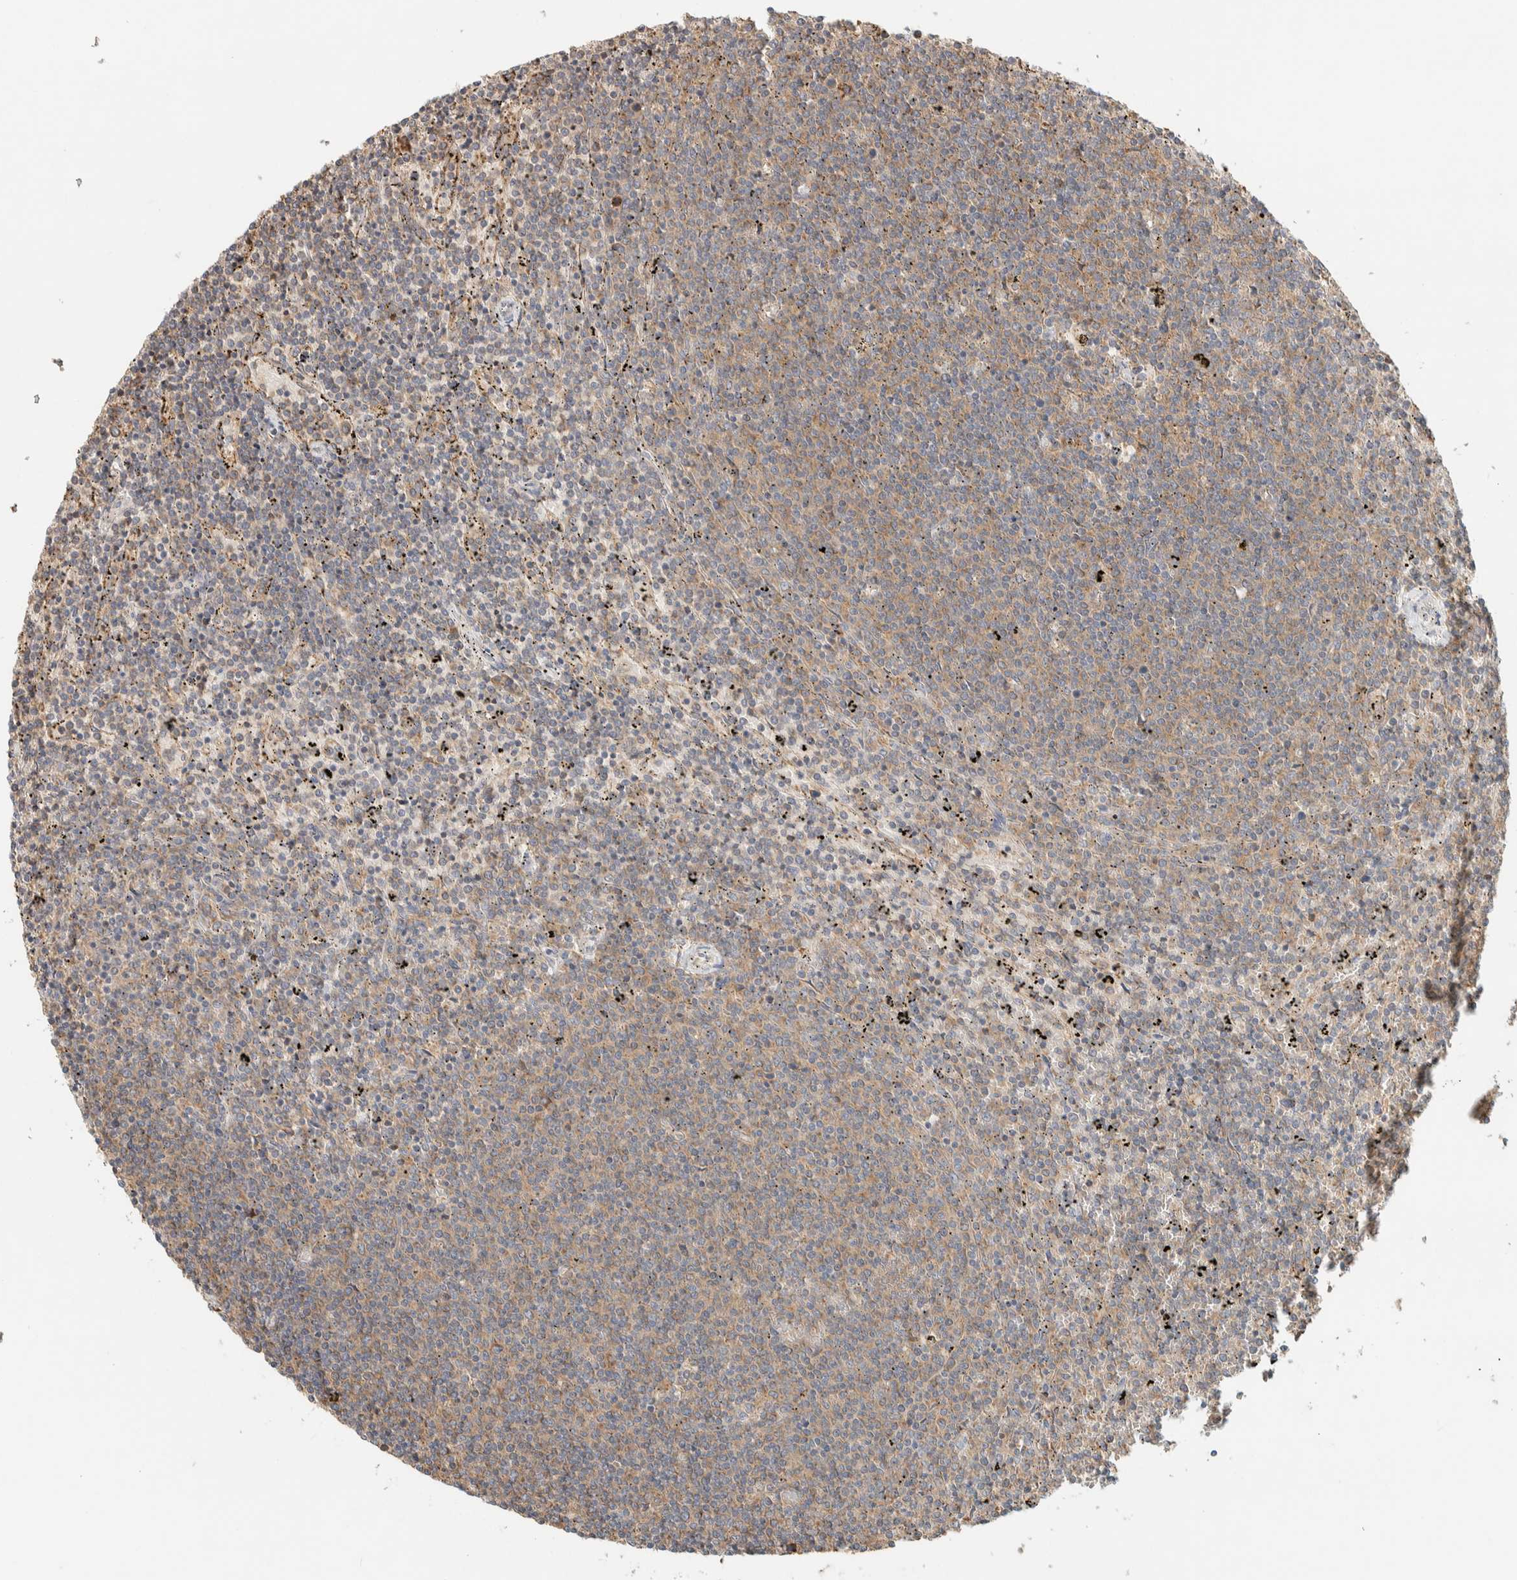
{"staining": {"intensity": "weak", "quantity": ">75%", "location": "cytoplasmic/membranous"}, "tissue": "lymphoma", "cell_type": "Tumor cells", "image_type": "cancer", "snomed": [{"axis": "morphology", "description": "Malignant lymphoma, non-Hodgkin's type, Low grade"}, {"axis": "topography", "description": "Spleen"}], "caption": "The immunohistochemical stain labels weak cytoplasmic/membranous expression in tumor cells of low-grade malignant lymphoma, non-Hodgkin's type tissue.", "gene": "RAB11FIP1", "patient": {"sex": "female", "age": 50}}